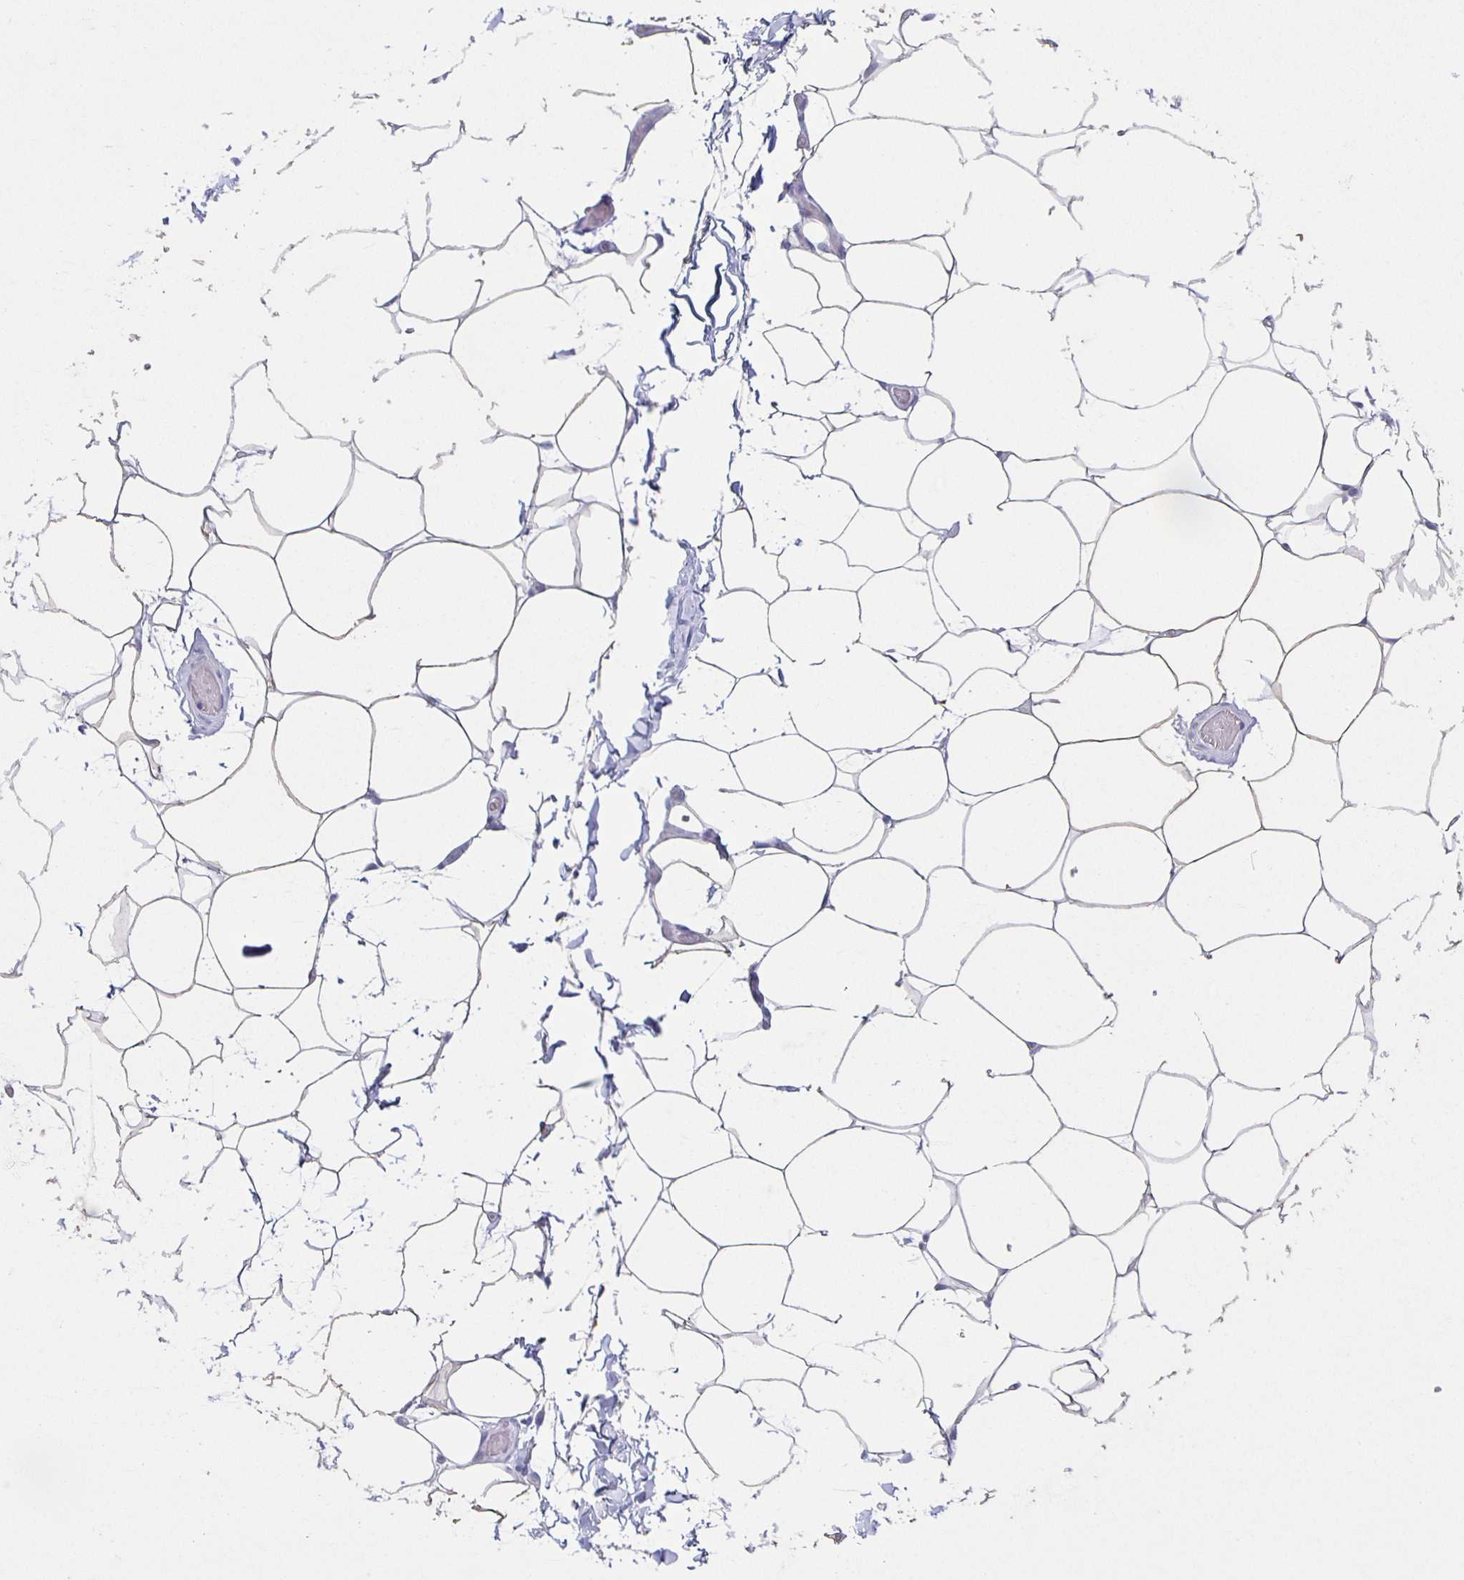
{"staining": {"intensity": "negative", "quantity": "none", "location": "none"}, "tissue": "adipose tissue", "cell_type": "Adipocytes", "image_type": "normal", "snomed": [{"axis": "morphology", "description": "Normal tissue, NOS"}, {"axis": "topography", "description": "Soft tissue"}, {"axis": "topography", "description": "Adipose tissue"}, {"axis": "topography", "description": "Vascular tissue"}, {"axis": "topography", "description": "Peripheral nerve tissue"}], "caption": "The micrograph reveals no staining of adipocytes in normal adipose tissue.", "gene": "CARNS1", "patient": {"sex": "male", "age": 29}}